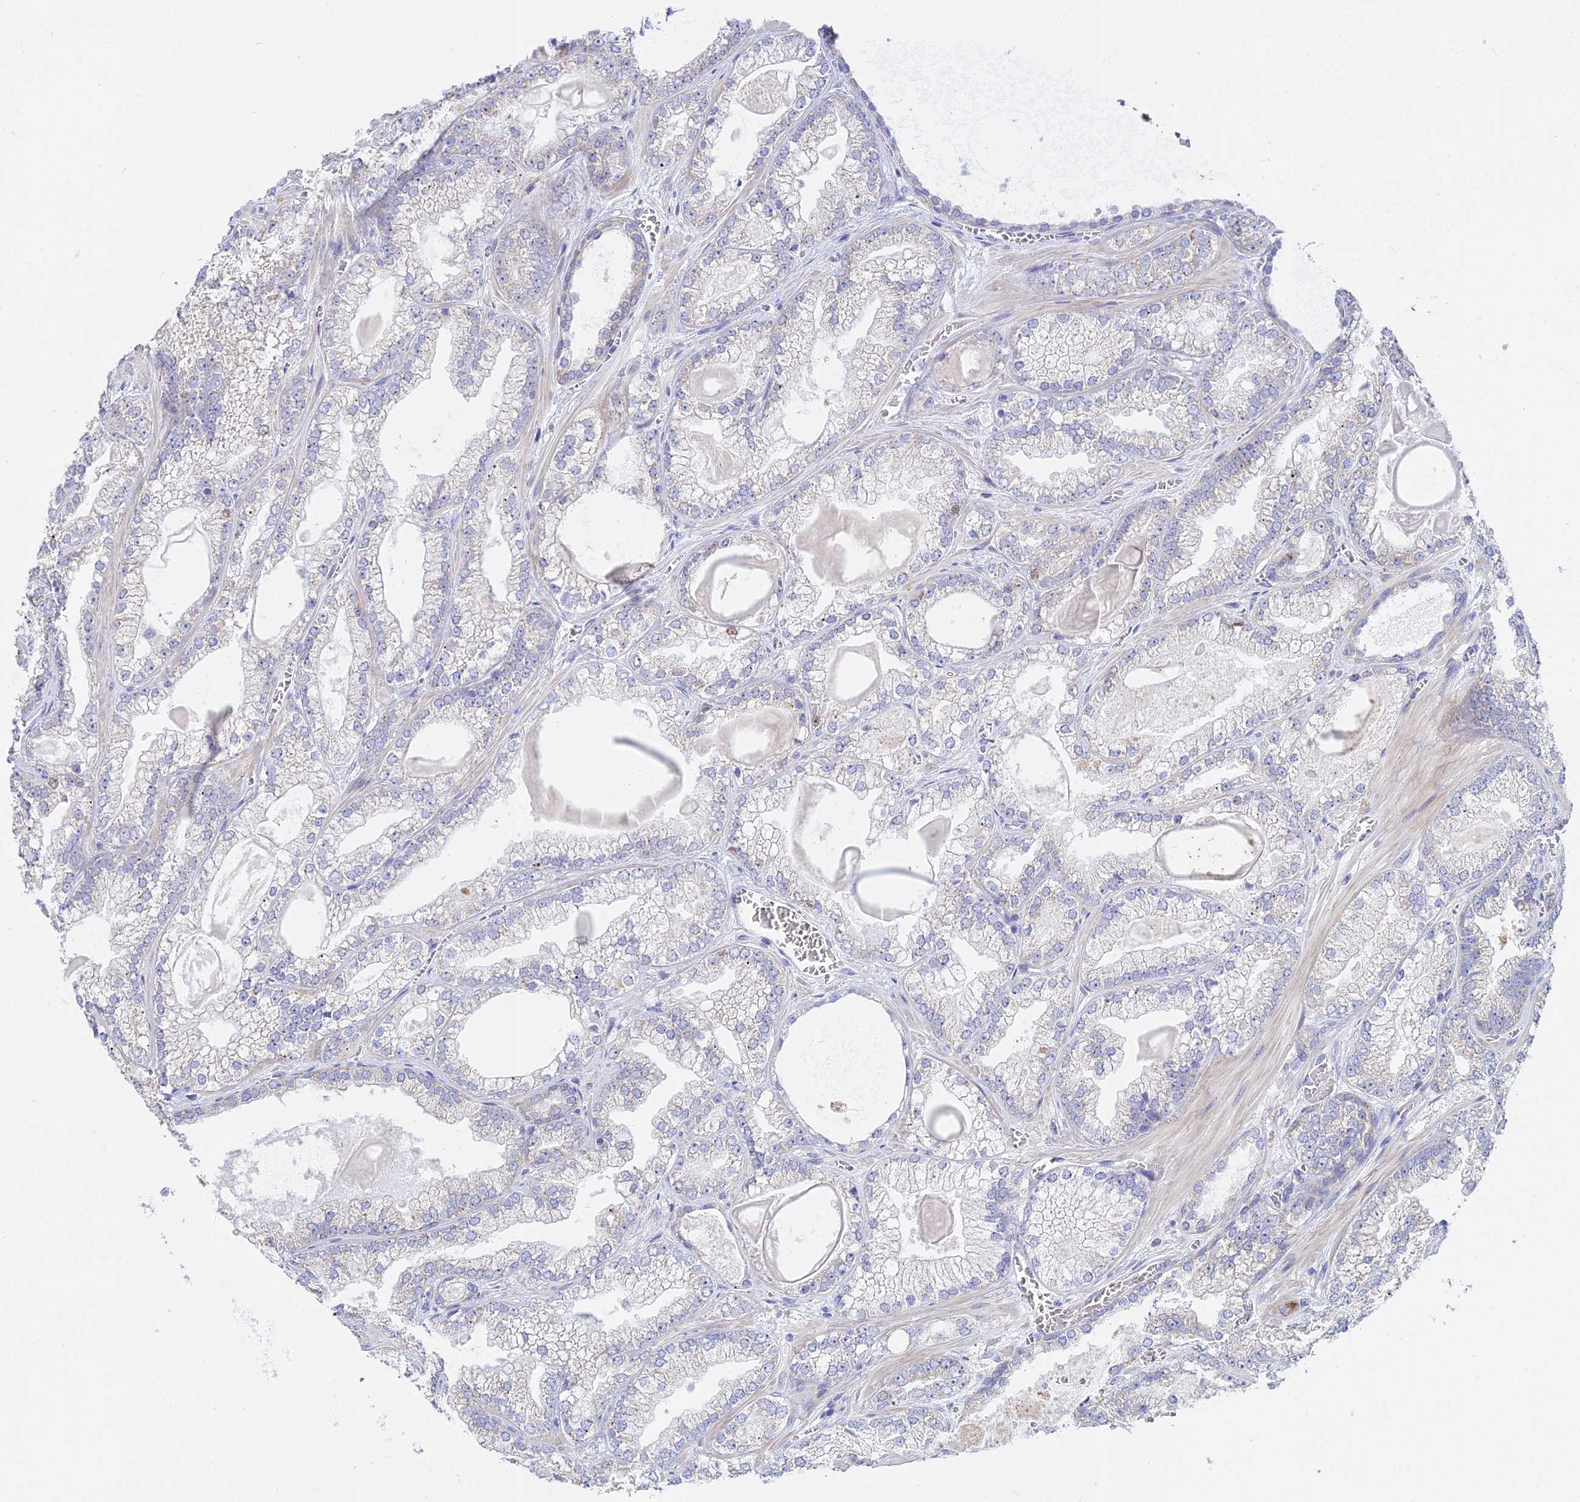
{"staining": {"intensity": "moderate", "quantity": "<25%", "location": "nuclear"}, "tissue": "prostate cancer", "cell_type": "Tumor cells", "image_type": "cancer", "snomed": [{"axis": "morphology", "description": "Adenocarcinoma, Low grade"}, {"axis": "topography", "description": "Prostate"}], "caption": "Prostate cancer stained with a brown dye displays moderate nuclear positive positivity in about <25% of tumor cells.", "gene": "MCM2", "patient": {"sex": "male", "age": 57}}